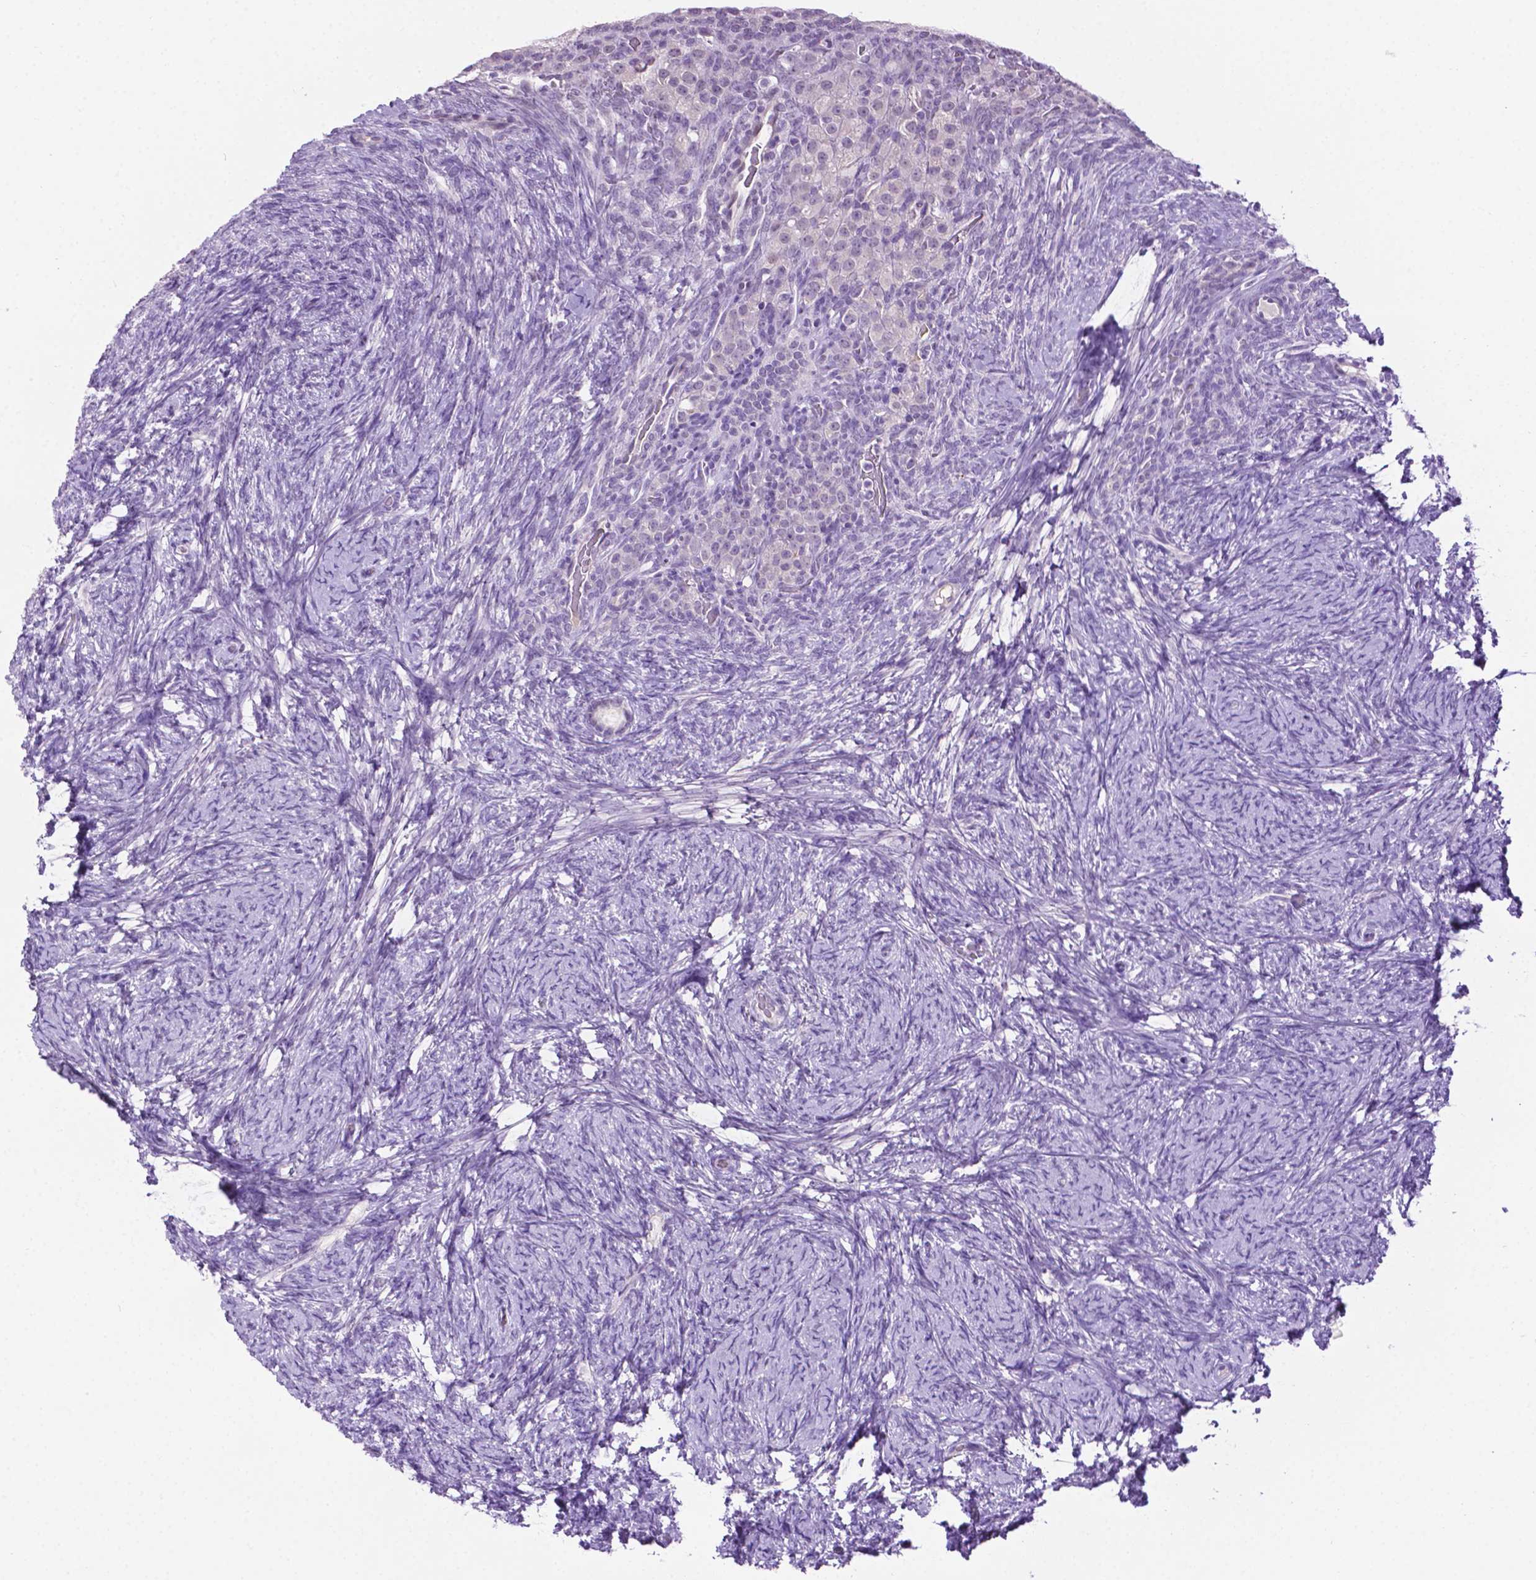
{"staining": {"intensity": "negative", "quantity": "none", "location": "none"}, "tissue": "ovary", "cell_type": "Follicle cells", "image_type": "normal", "snomed": [{"axis": "morphology", "description": "Normal tissue, NOS"}, {"axis": "topography", "description": "Ovary"}], "caption": "IHC of benign ovary exhibits no positivity in follicle cells.", "gene": "MMP27", "patient": {"sex": "female", "age": 34}}